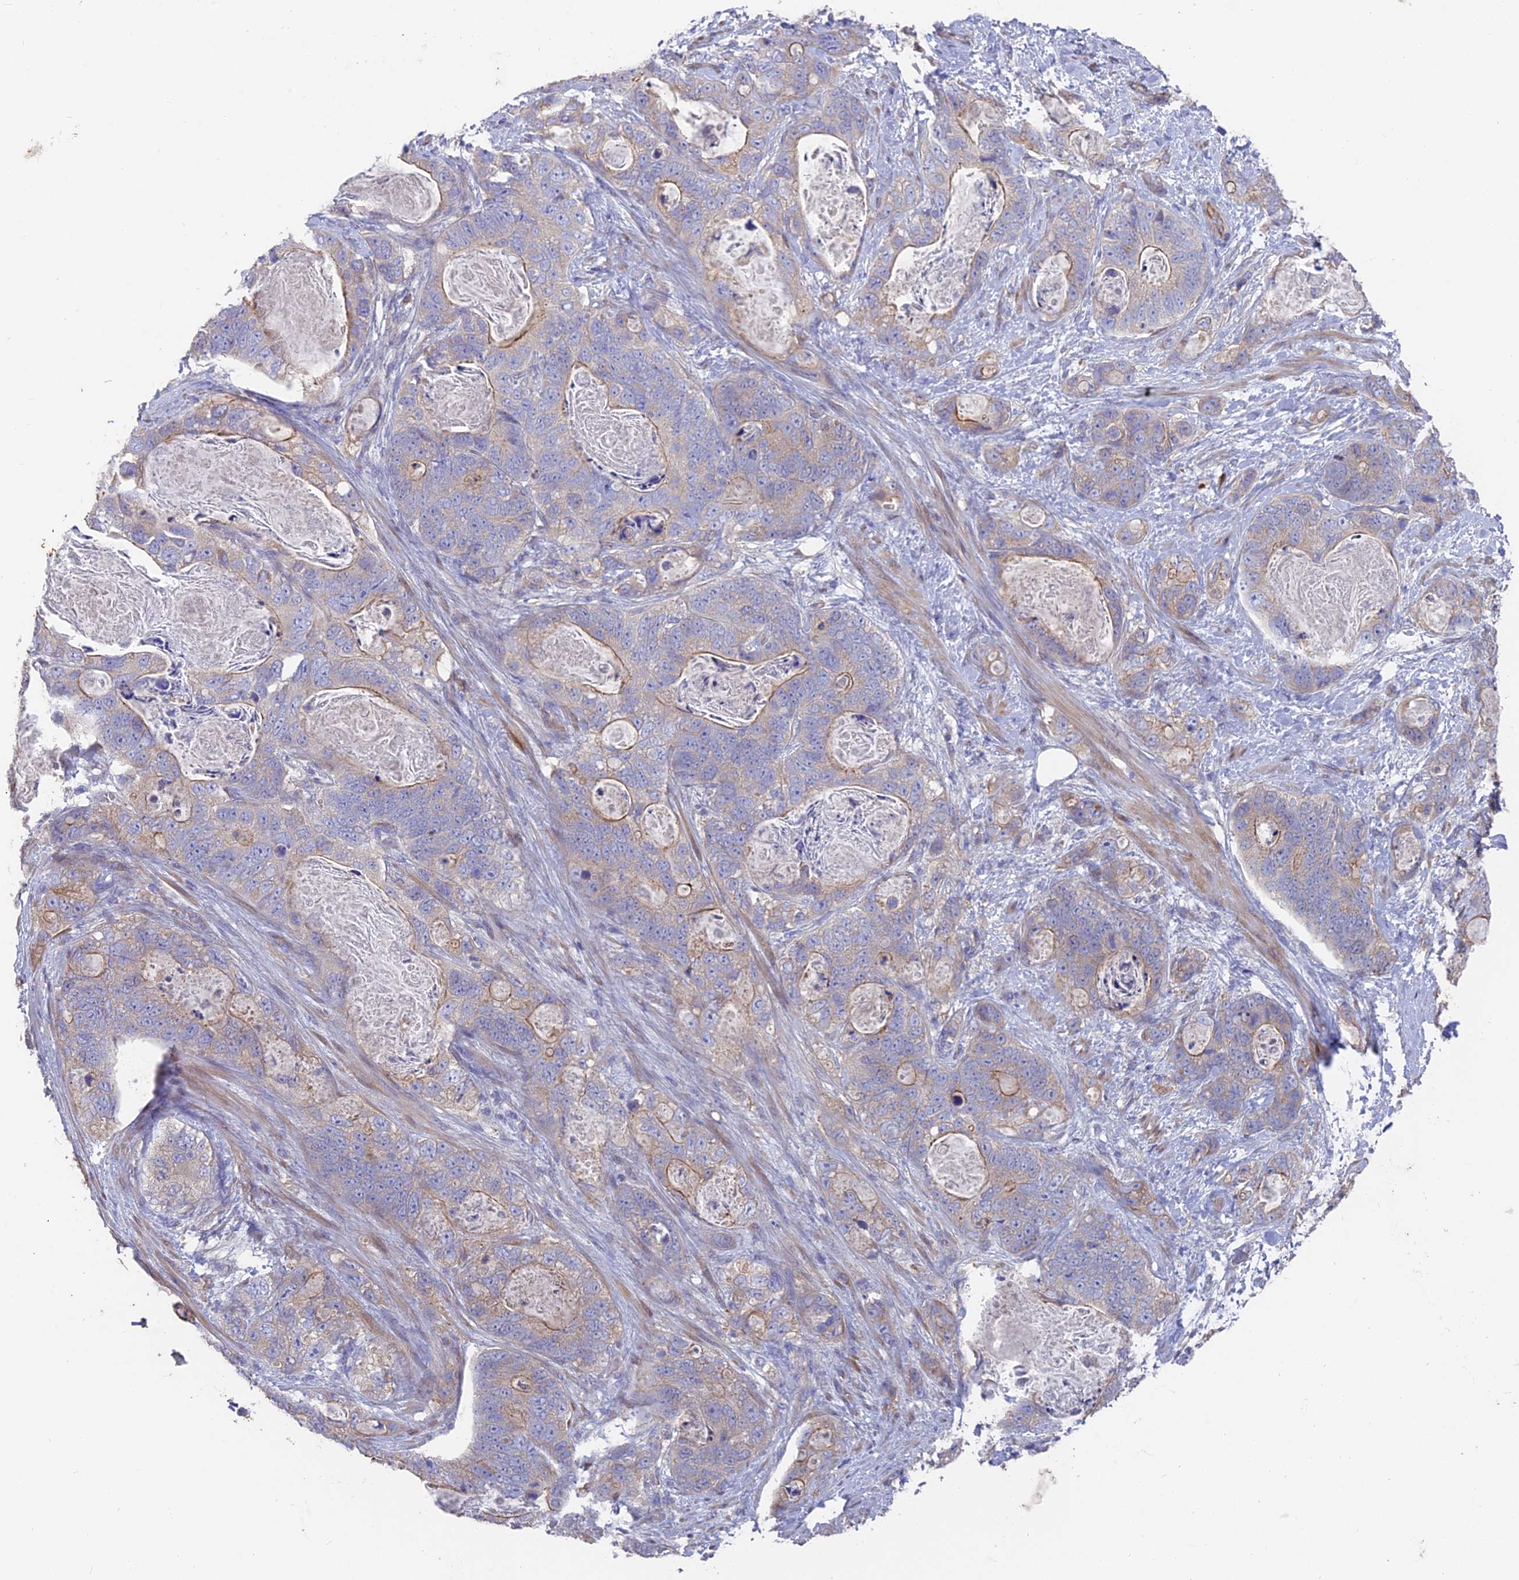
{"staining": {"intensity": "moderate", "quantity": "<25%", "location": "cytoplasmic/membranous"}, "tissue": "stomach cancer", "cell_type": "Tumor cells", "image_type": "cancer", "snomed": [{"axis": "morphology", "description": "Normal tissue, NOS"}, {"axis": "morphology", "description": "Adenocarcinoma, NOS"}, {"axis": "topography", "description": "Stomach"}], "caption": "A histopathology image of adenocarcinoma (stomach) stained for a protein reveals moderate cytoplasmic/membranous brown staining in tumor cells.", "gene": "FAM168B", "patient": {"sex": "female", "age": 89}}